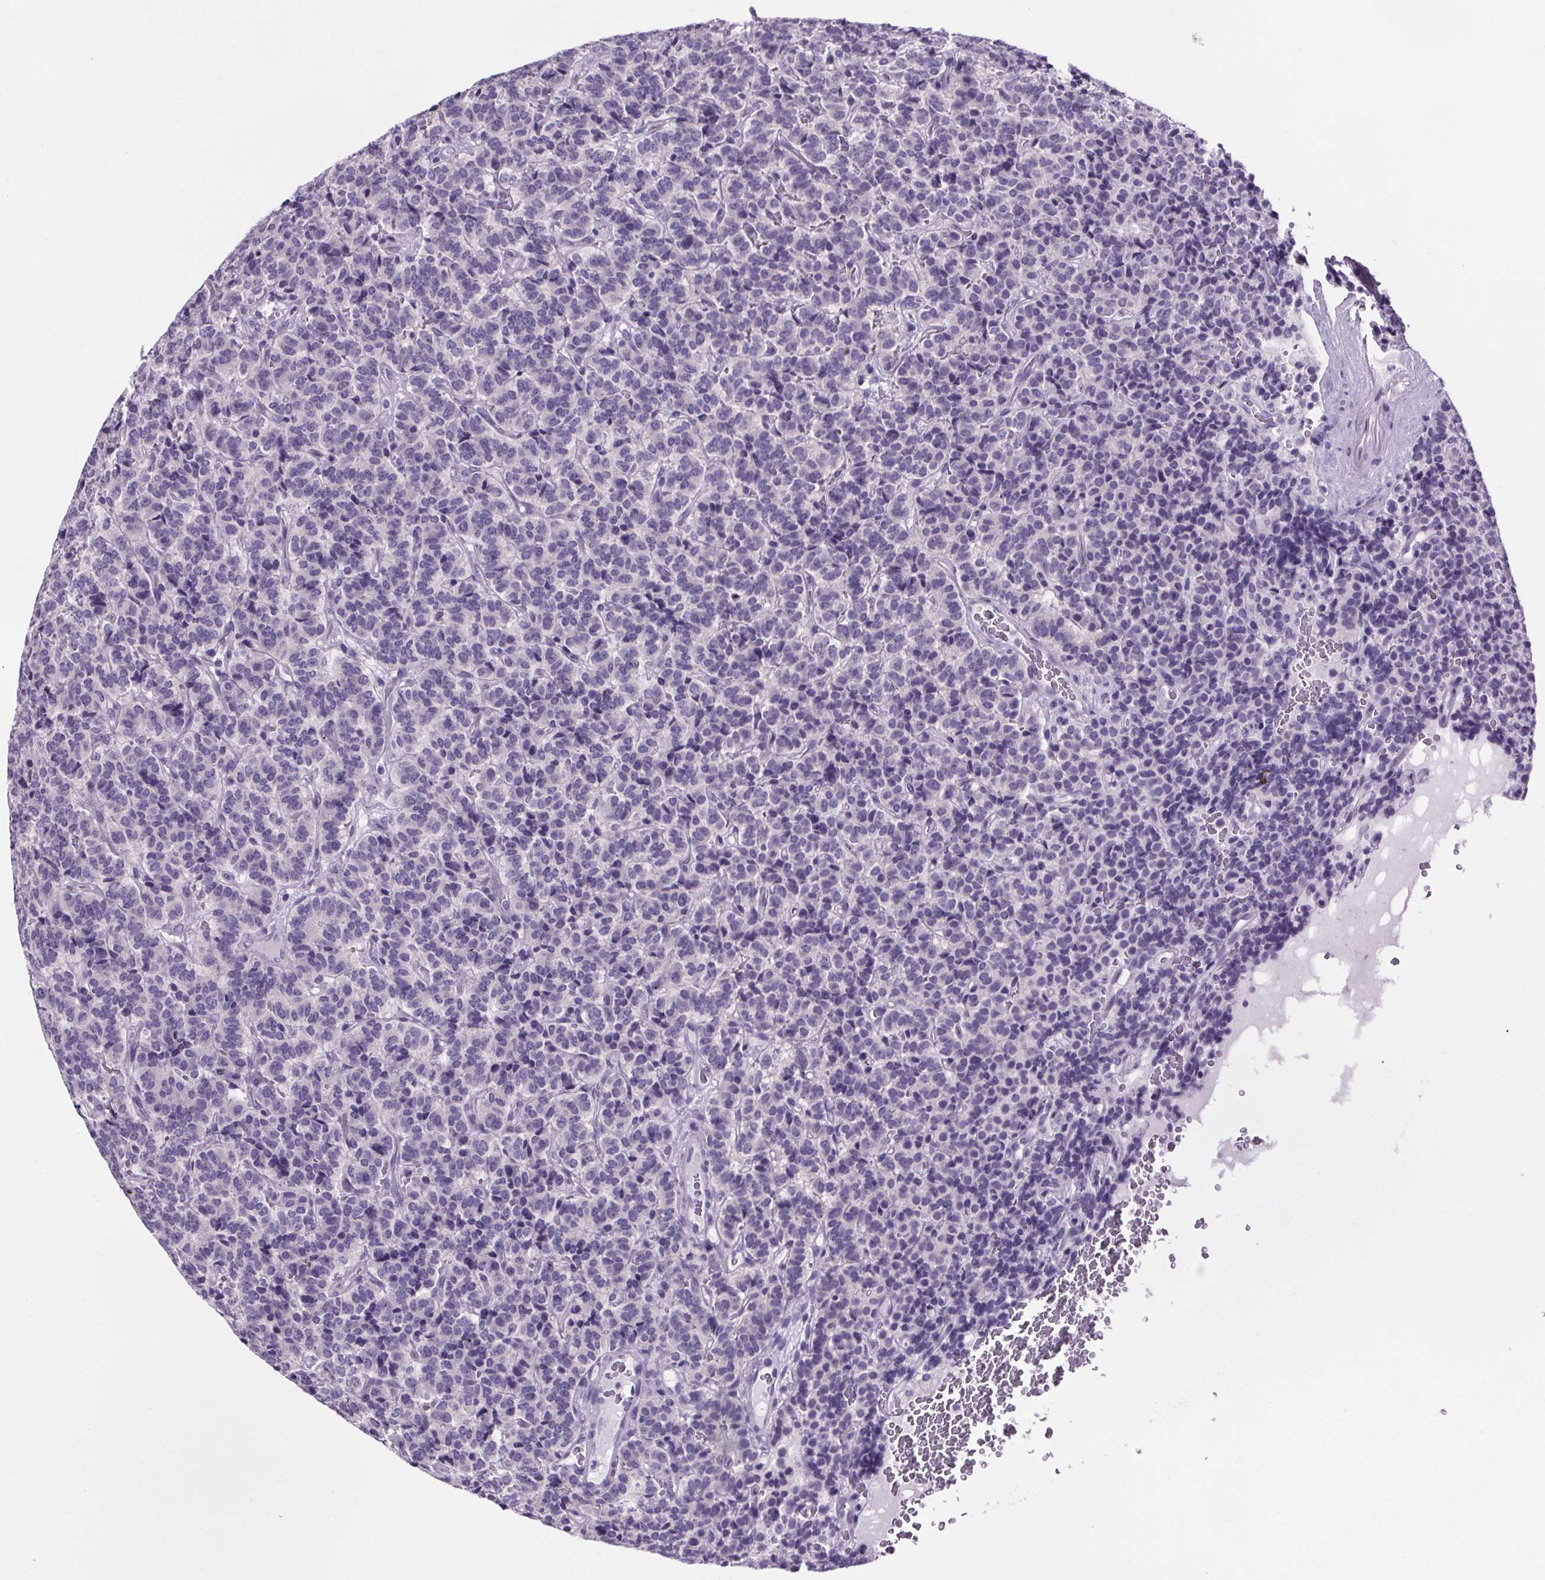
{"staining": {"intensity": "negative", "quantity": "none", "location": "none"}, "tissue": "carcinoid", "cell_type": "Tumor cells", "image_type": "cancer", "snomed": [{"axis": "morphology", "description": "Carcinoid, malignant, NOS"}, {"axis": "topography", "description": "Pancreas"}], "caption": "Tumor cells show no significant protein staining in carcinoid.", "gene": "CUBN", "patient": {"sex": "male", "age": 36}}